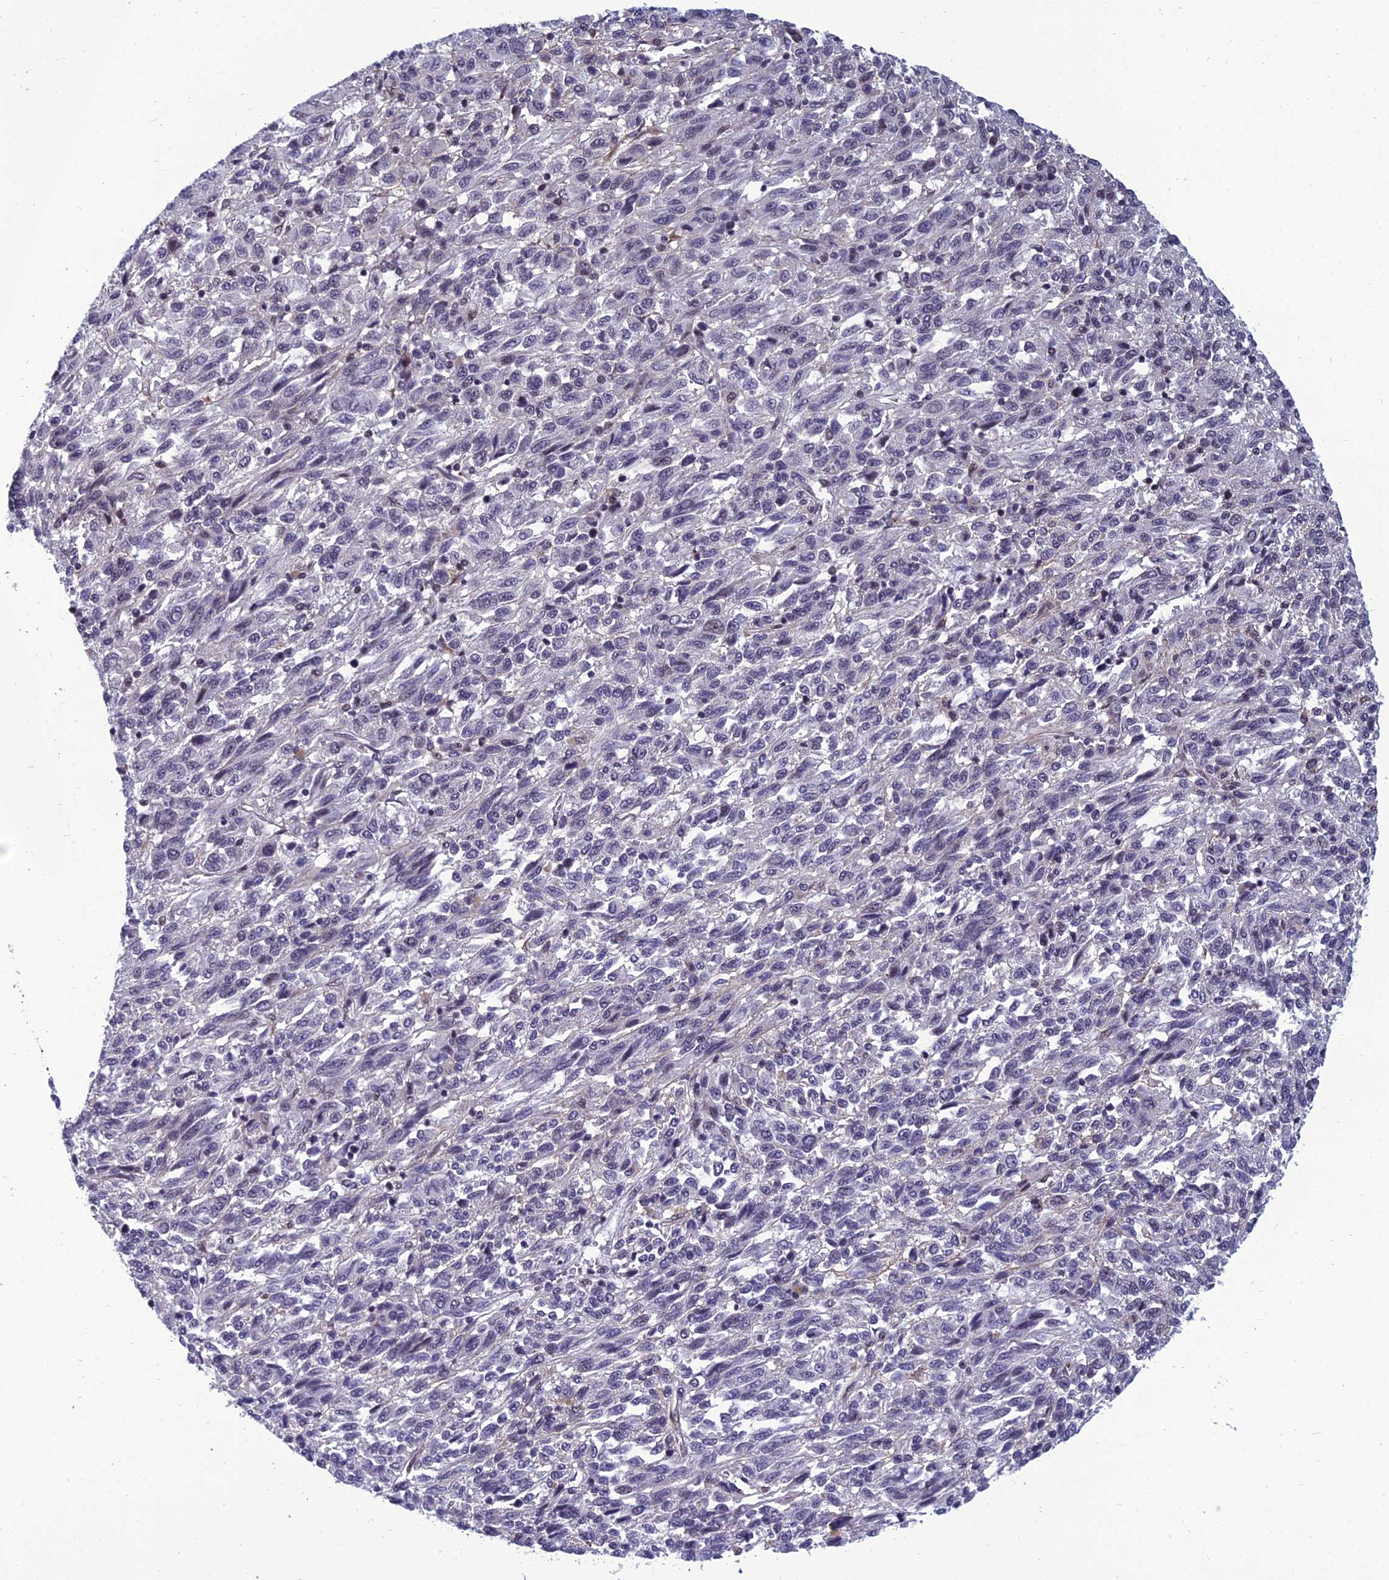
{"staining": {"intensity": "negative", "quantity": "none", "location": "none"}, "tissue": "melanoma", "cell_type": "Tumor cells", "image_type": "cancer", "snomed": [{"axis": "morphology", "description": "Malignant melanoma, Metastatic site"}, {"axis": "topography", "description": "Lung"}], "caption": "There is no significant positivity in tumor cells of melanoma. (DAB (3,3'-diaminobenzidine) immunohistochemistry visualized using brightfield microscopy, high magnification).", "gene": "RSRC1", "patient": {"sex": "male", "age": 64}}